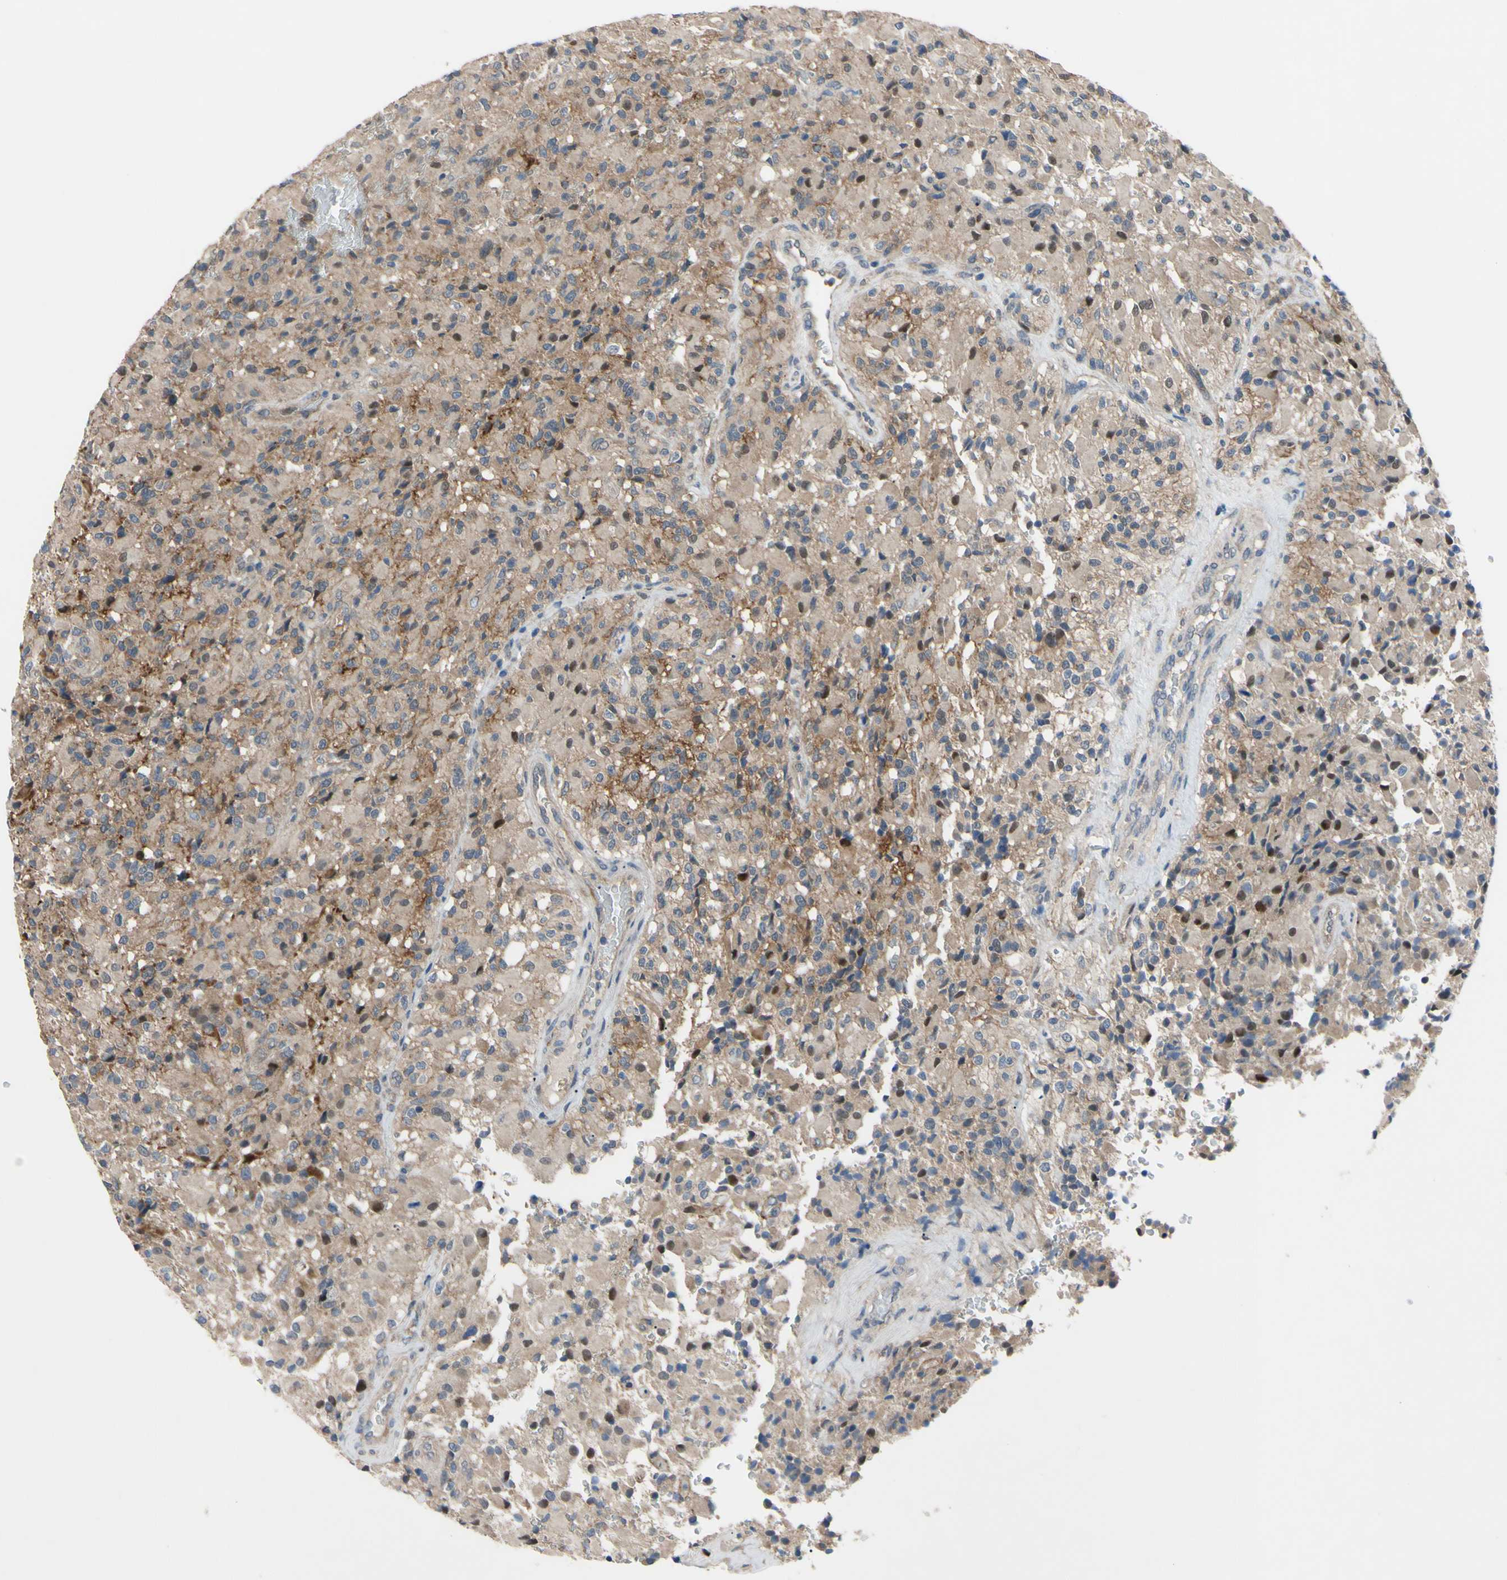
{"staining": {"intensity": "weak", "quantity": "<25%", "location": "cytoplasmic/membranous"}, "tissue": "glioma", "cell_type": "Tumor cells", "image_type": "cancer", "snomed": [{"axis": "morphology", "description": "Glioma, malignant, High grade"}, {"axis": "topography", "description": "Brain"}], "caption": "High-grade glioma (malignant) was stained to show a protein in brown. There is no significant expression in tumor cells. Brightfield microscopy of immunohistochemistry stained with DAB (brown) and hematoxylin (blue), captured at high magnification.", "gene": "HILPDA", "patient": {"sex": "male", "age": 71}}